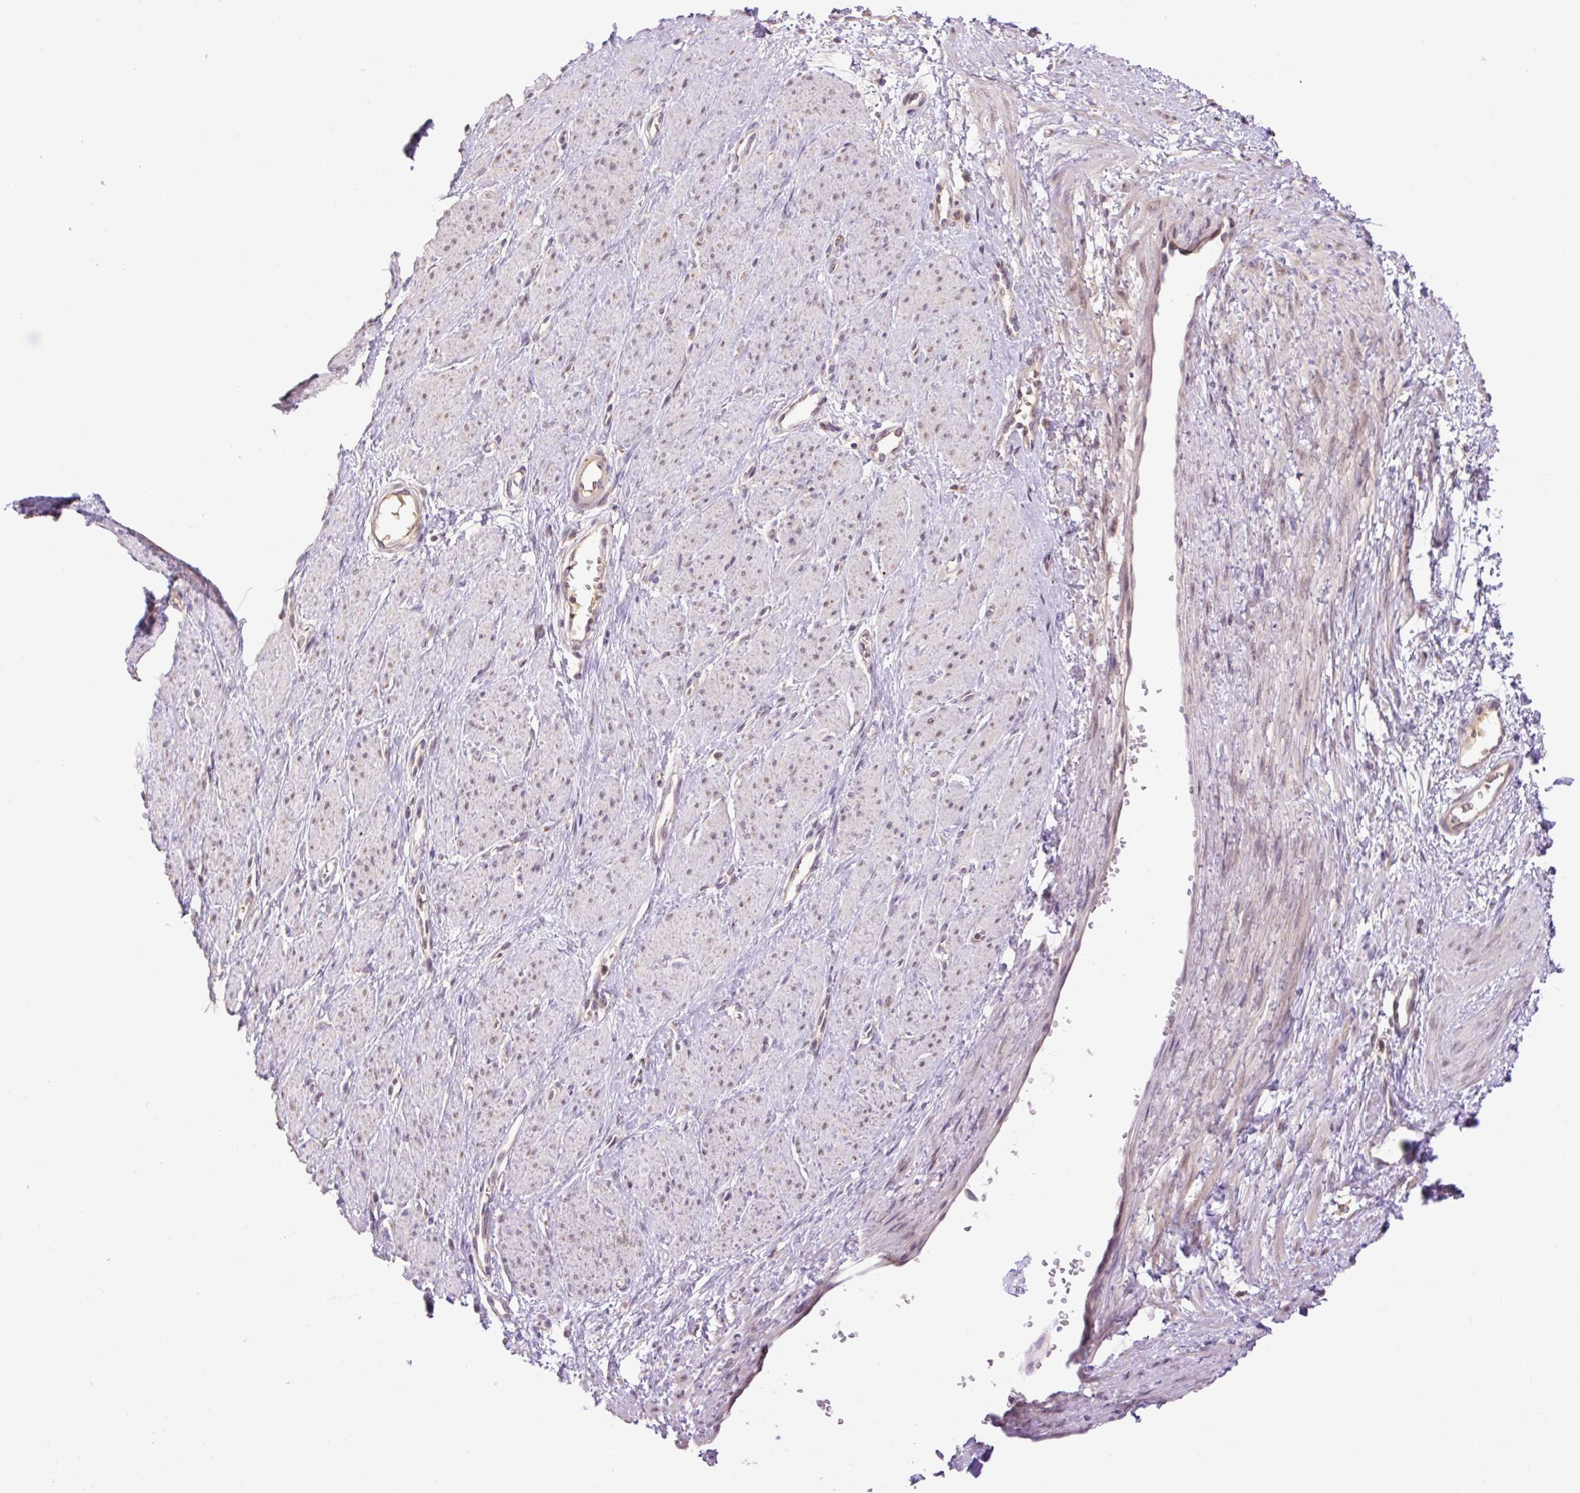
{"staining": {"intensity": "negative", "quantity": "none", "location": "none"}, "tissue": "smooth muscle", "cell_type": "Smooth muscle cells", "image_type": "normal", "snomed": [{"axis": "morphology", "description": "Normal tissue, NOS"}, {"axis": "topography", "description": "Smooth muscle"}, {"axis": "topography", "description": "Uterus"}], "caption": "Immunohistochemistry (IHC) image of unremarkable human smooth muscle stained for a protein (brown), which reveals no positivity in smooth muscle cells. The staining is performed using DAB brown chromogen with nuclei counter-stained in using hematoxylin.", "gene": "HABP4", "patient": {"sex": "female", "age": 39}}